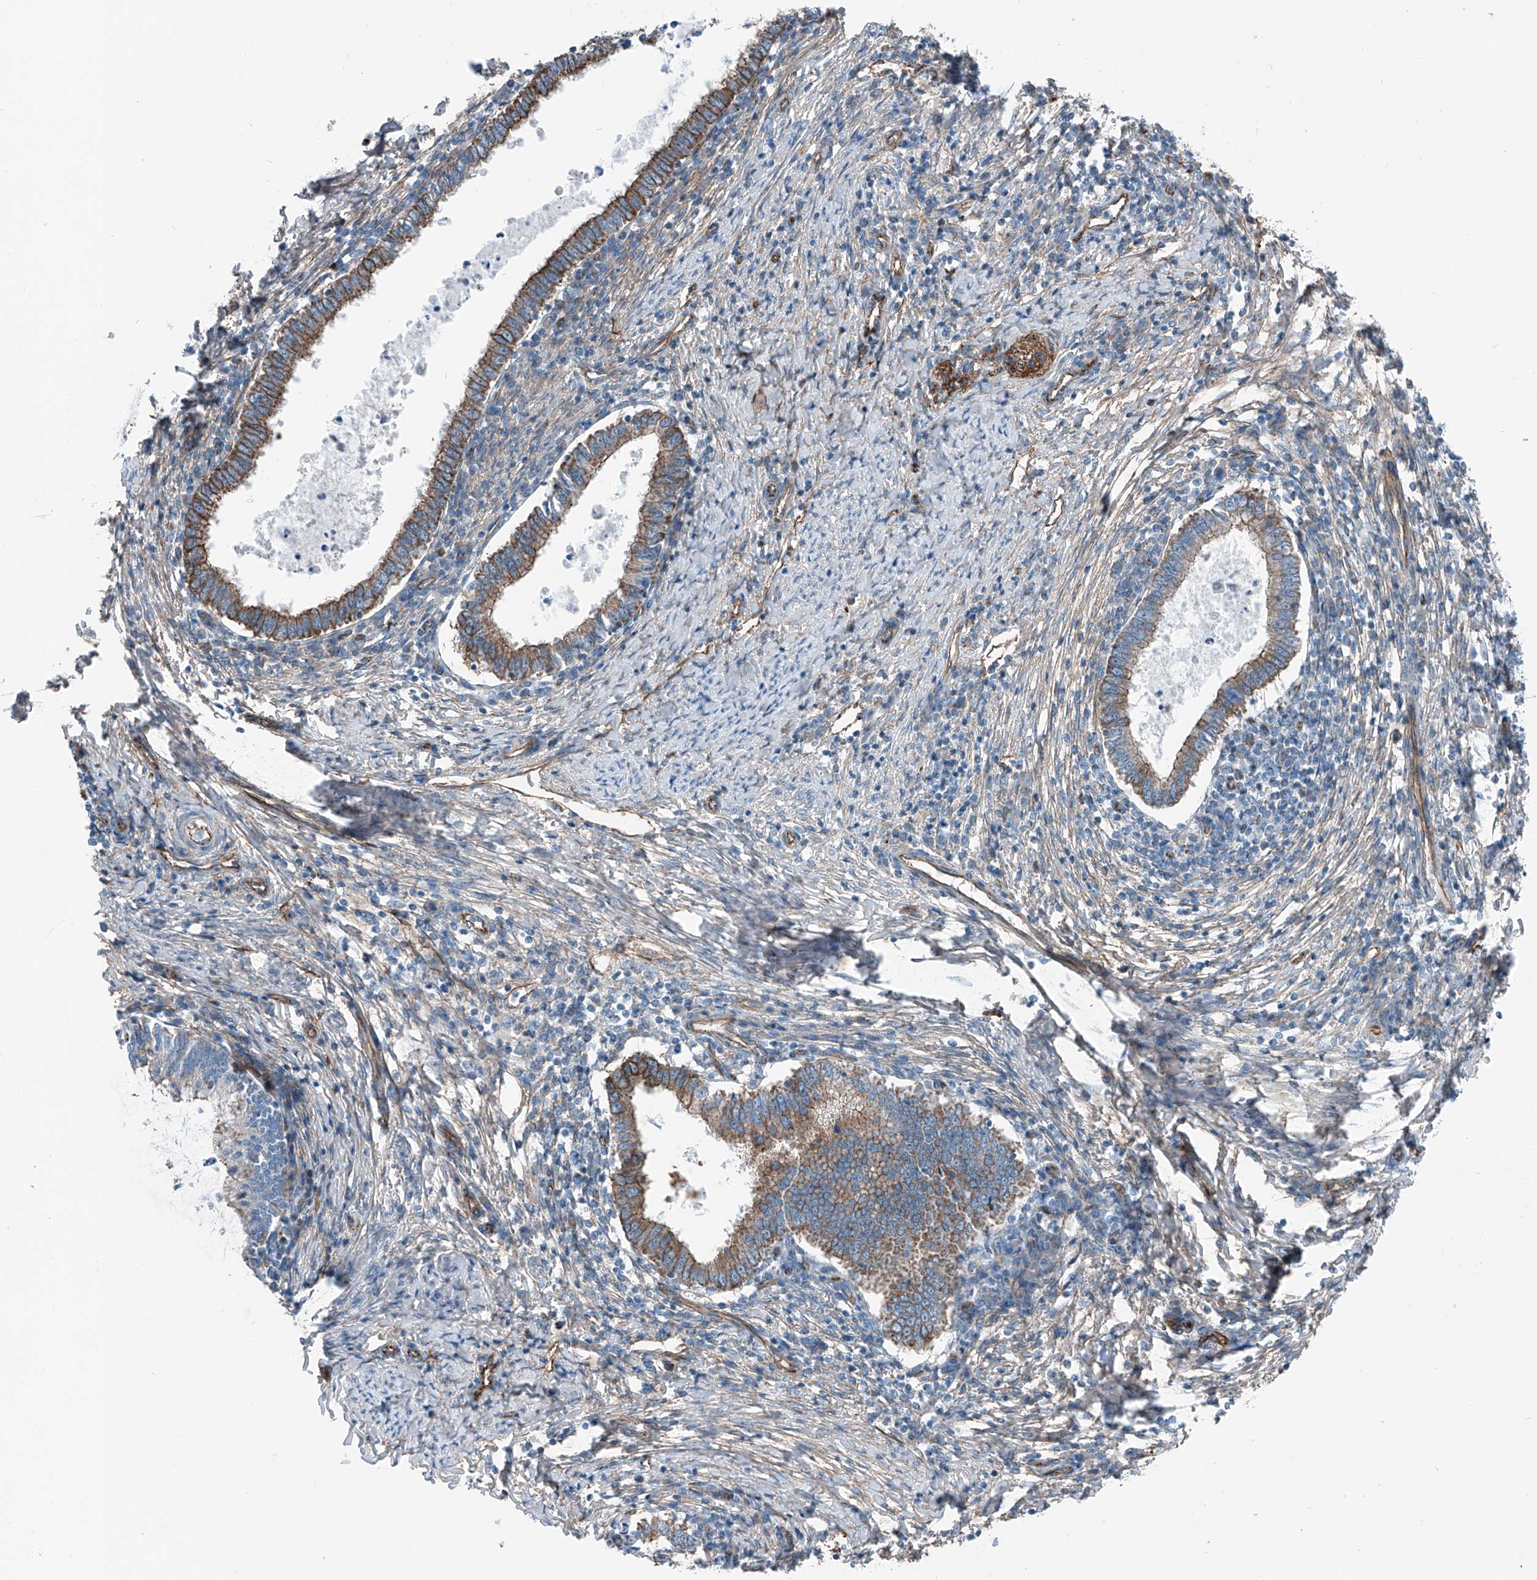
{"staining": {"intensity": "moderate", "quantity": ">75%", "location": "cytoplasmic/membranous"}, "tissue": "cervical cancer", "cell_type": "Tumor cells", "image_type": "cancer", "snomed": [{"axis": "morphology", "description": "Adenocarcinoma, NOS"}, {"axis": "topography", "description": "Cervix"}], "caption": "There is medium levels of moderate cytoplasmic/membranous positivity in tumor cells of cervical cancer, as demonstrated by immunohistochemical staining (brown color).", "gene": "THEMIS2", "patient": {"sex": "female", "age": 36}}